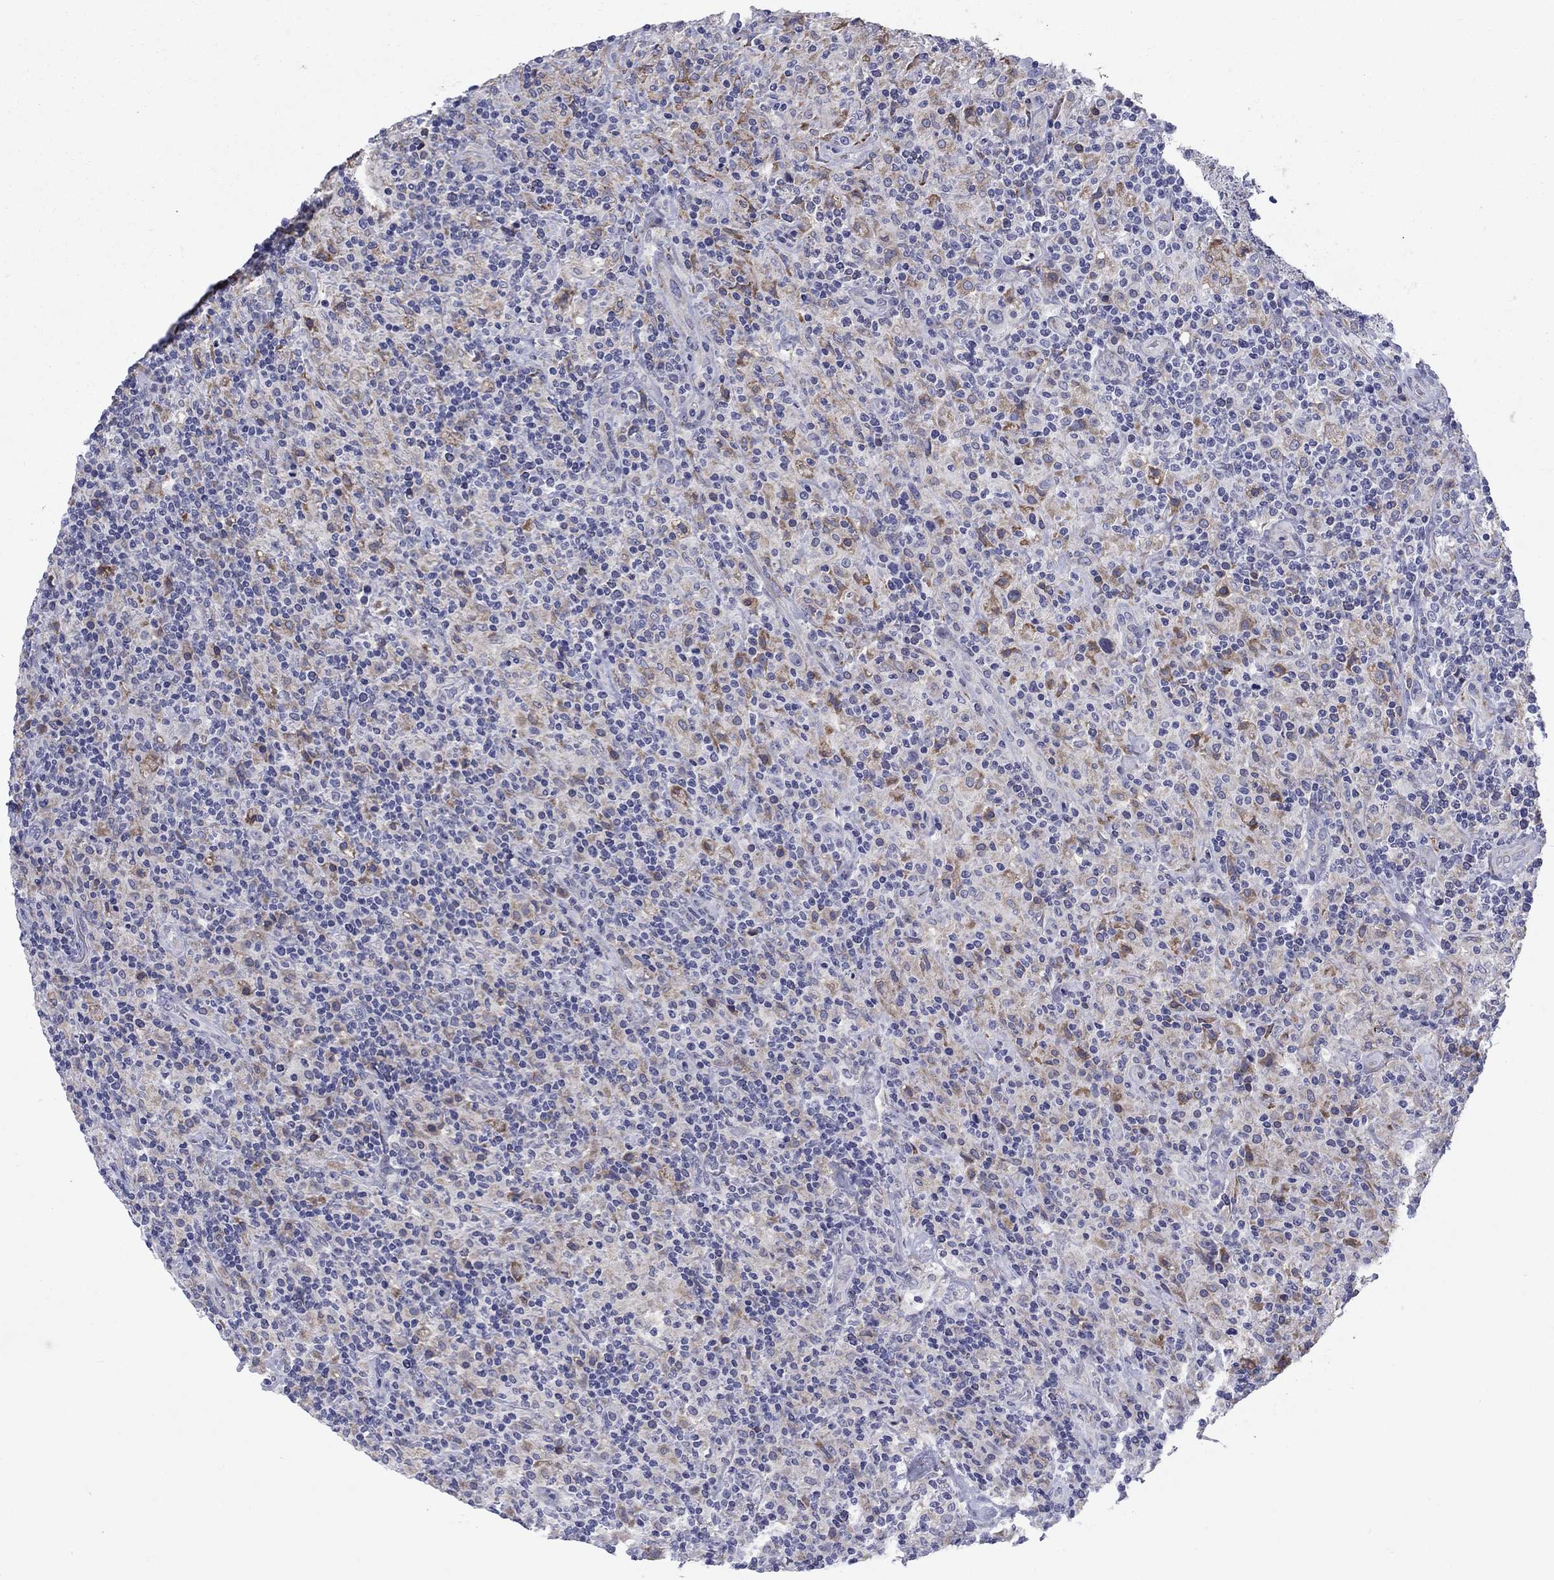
{"staining": {"intensity": "negative", "quantity": "none", "location": "none"}, "tissue": "lymphoma", "cell_type": "Tumor cells", "image_type": "cancer", "snomed": [{"axis": "morphology", "description": "Hodgkin's disease, NOS"}, {"axis": "topography", "description": "Lymph node"}], "caption": "A photomicrograph of Hodgkin's disease stained for a protein reveals no brown staining in tumor cells.", "gene": "TMPRSS11A", "patient": {"sex": "male", "age": 70}}